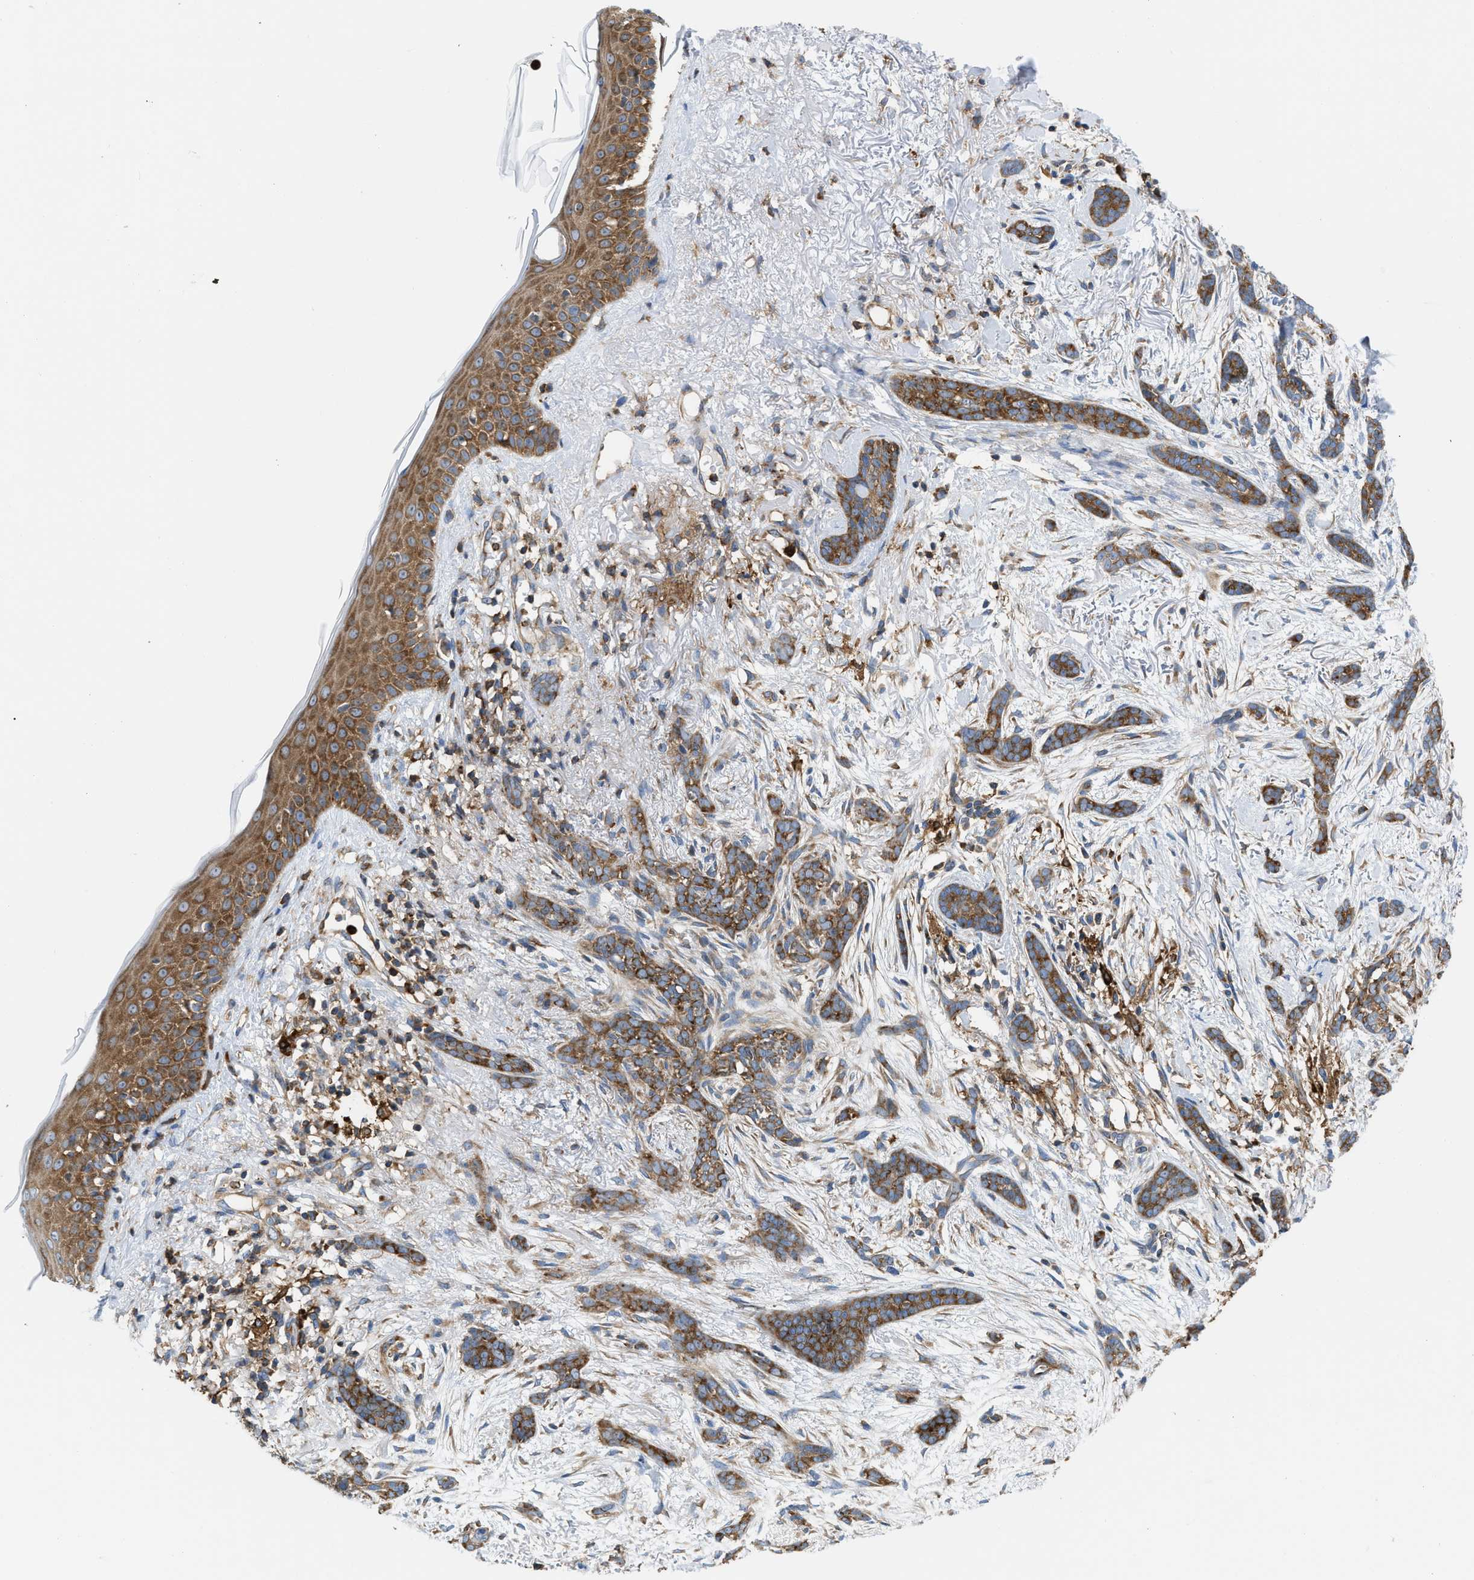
{"staining": {"intensity": "strong", "quantity": "25%-75%", "location": "cytoplasmic/membranous"}, "tissue": "skin cancer", "cell_type": "Tumor cells", "image_type": "cancer", "snomed": [{"axis": "morphology", "description": "Basal cell carcinoma"}, {"axis": "morphology", "description": "Adnexal tumor, benign"}, {"axis": "topography", "description": "Skin"}], "caption": "Human basal cell carcinoma (skin) stained with a brown dye demonstrates strong cytoplasmic/membranous positive expression in about 25%-75% of tumor cells.", "gene": "GPAT4", "patient": {"sex": "female", "age": 42}}